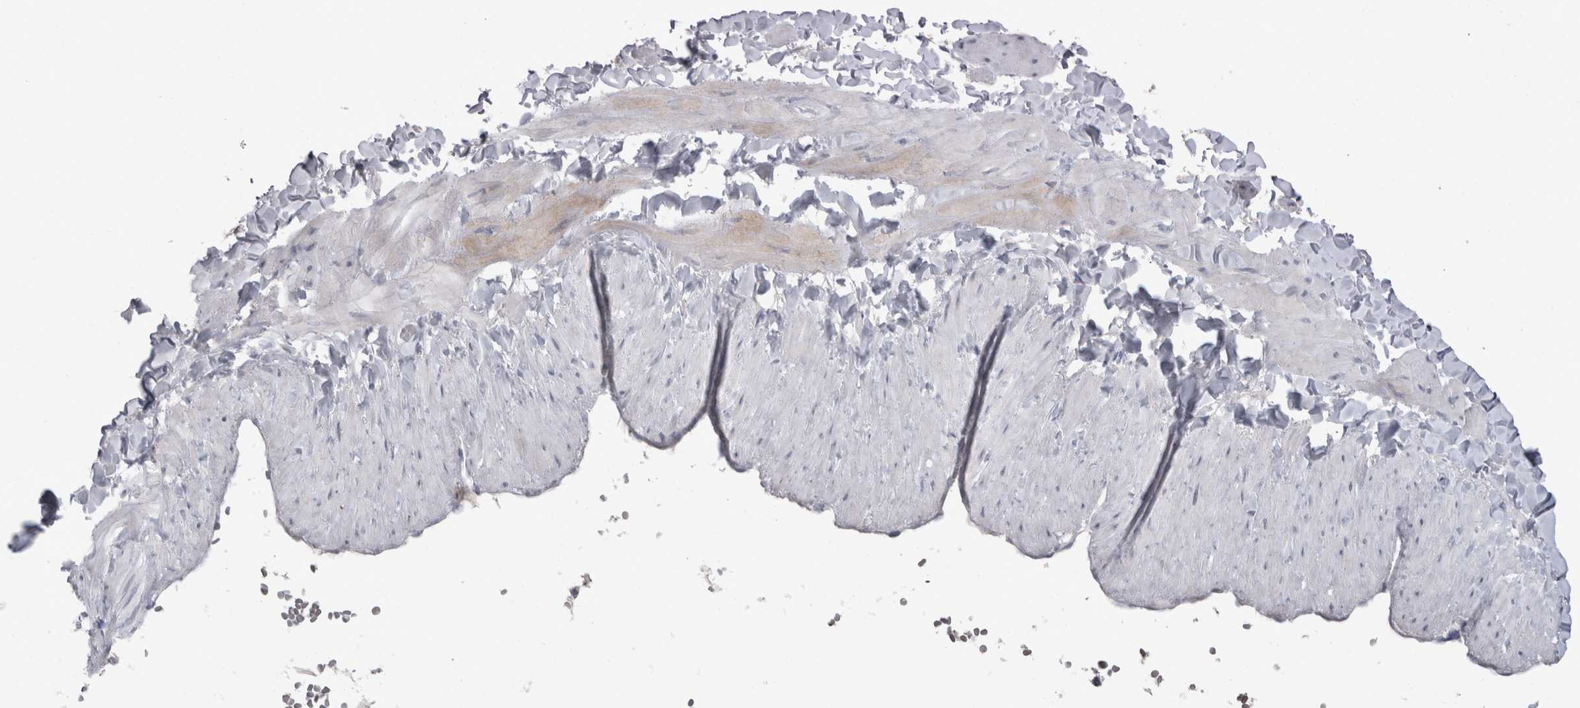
{"staining": {"intensity": "negative", "quantity": "none", "location": "none"}, "tissue": "adipose tissue", "cell_type": "Adipocytes", "image_type": "normal", "snomed": [{"axis": "morphology", "description": "Normal tissue, NOS"}, {"axis": "topography", "description": "Adipose tissue"}, {"axis": "topography", "description": "Vascular tissue"}, {"axis": "topography", "description": "Peripheral nerve tissue"}], "caption": "Immunohistochemistry of benign adipose tissue reveals no expression in adipocytes.", "gene": "PDX1", "patient": {"sex": "male", "age": 25}}